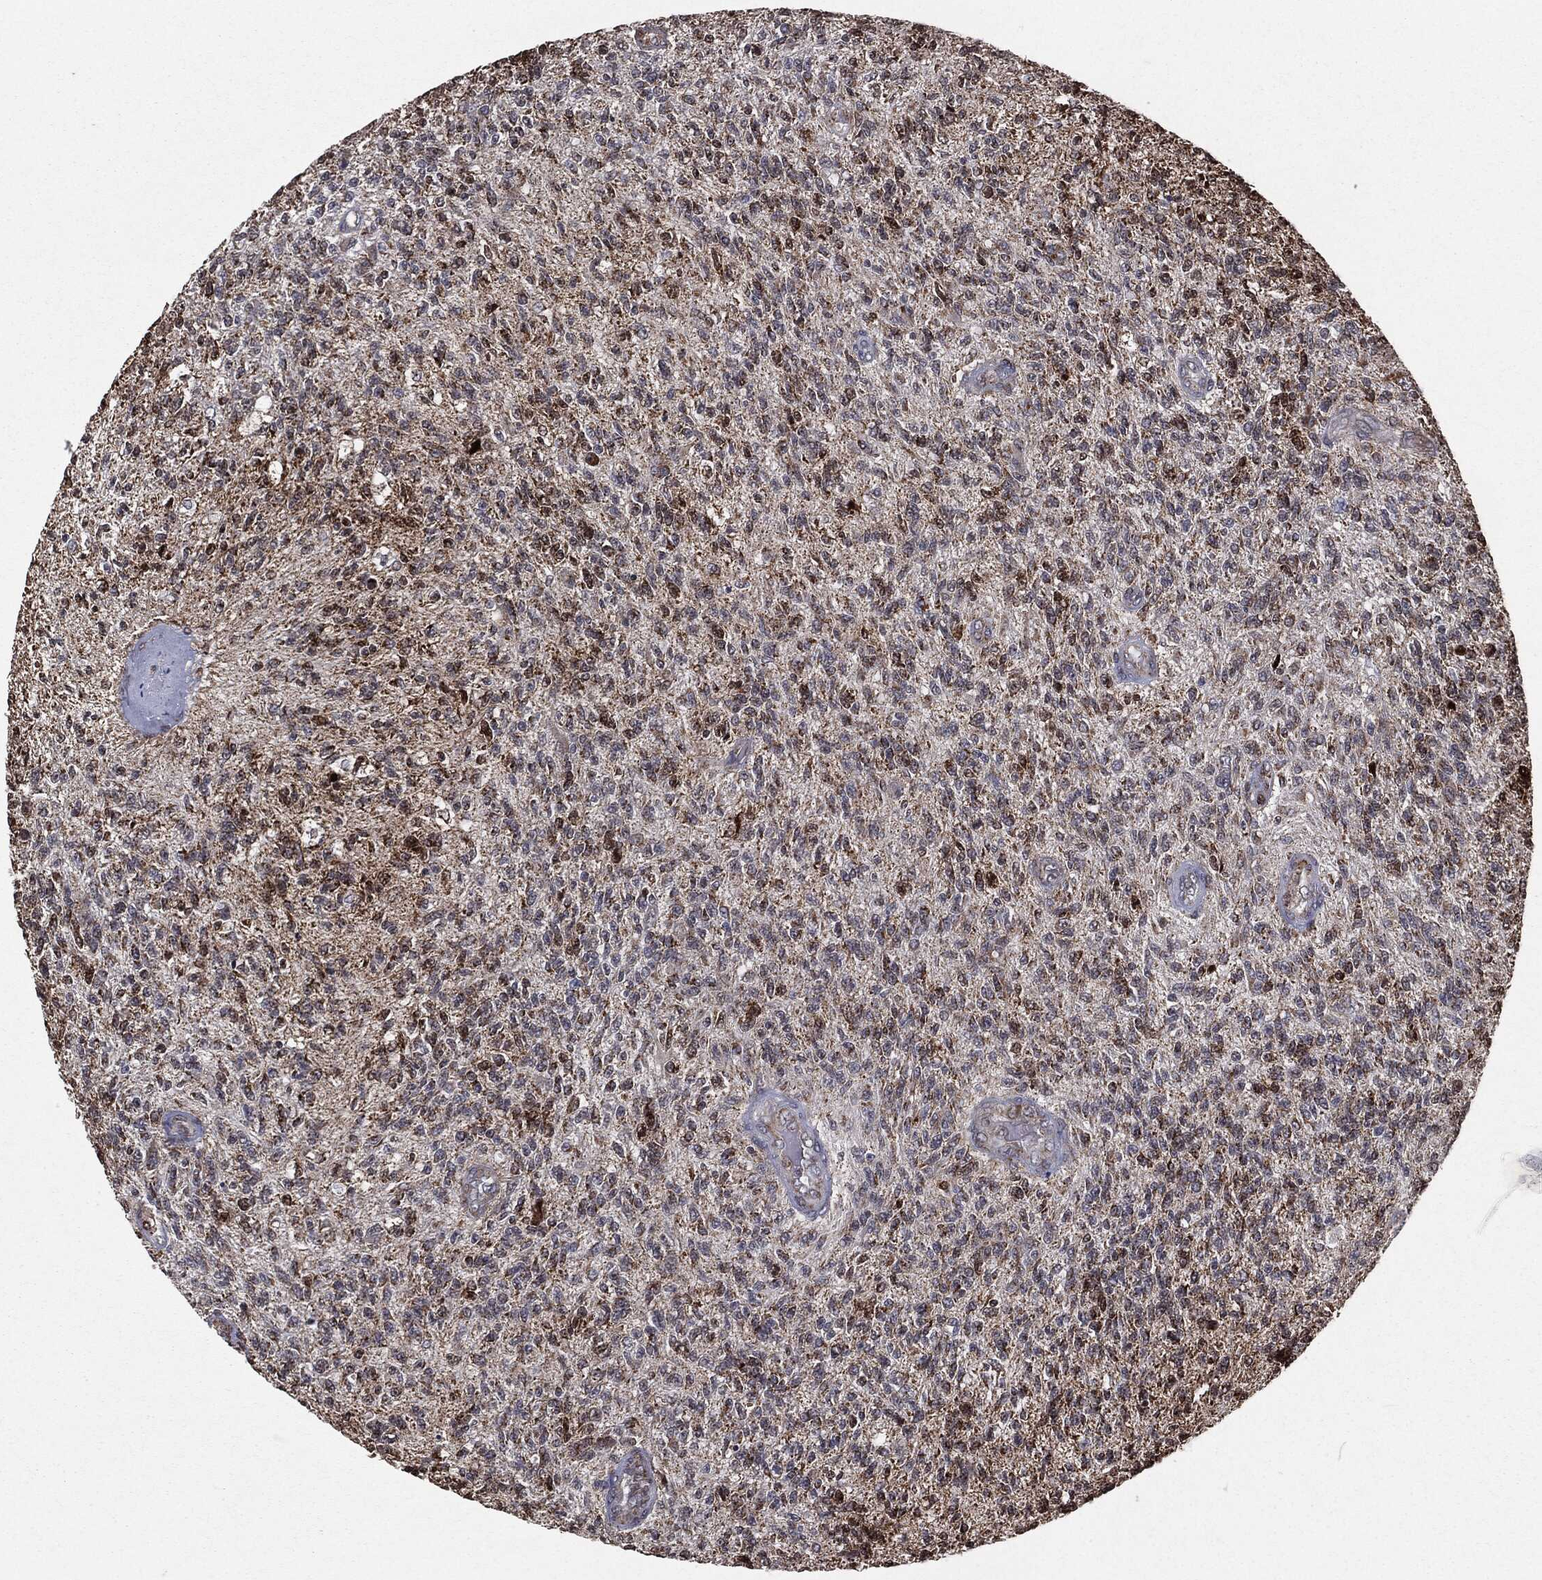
{"staining": {"intensity": "moderate", "quantity": "<25%", "location": "cytoplasmic/membranous"}, "tissue": "glioma", "cell_type": "Tumor cells", "image_type": "cancer", "snomed": [{"axis": "morphology", "description": "Glioma, malignant, High grade"}, {"axis": "topography", "description": "Brain"}], "caption": "Immunohistochemistry photomicrograph of neoplastic tissue: human malignant high-grade glioma stained using immunohistochemistry (IHC) displays low levels of moderate protein expression localized specifically in the cytoplasmic/membranous of tumor cells, appearing as a cytoplasmic/membranous brown color.", "gene": "CHCHD2", "patient": {"sex": "male", "age": 56}}